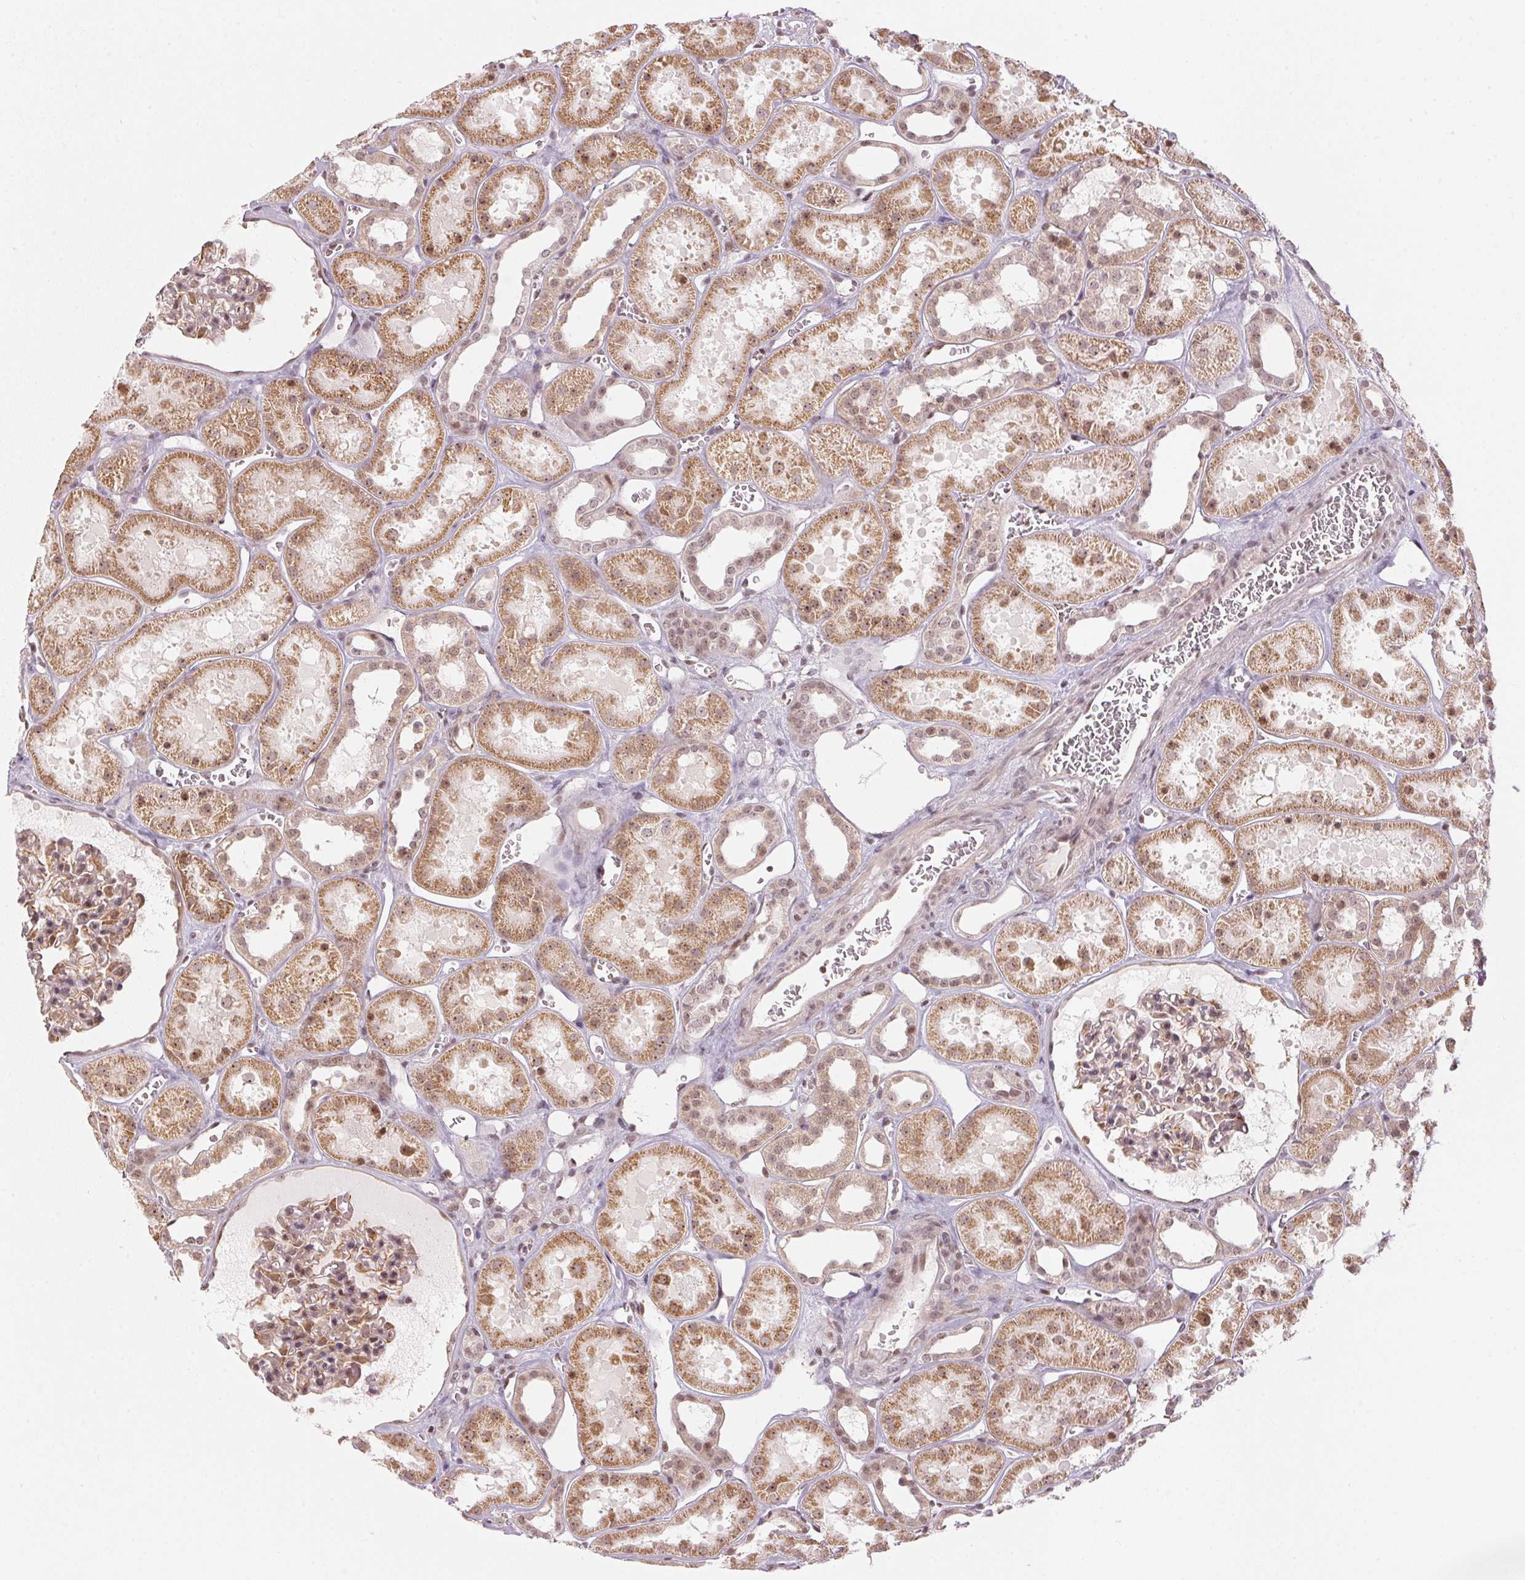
{"staining": {"intensity": "moderate", "quantity": "25%-75%", "location": "cytoplasmic/membranous,nuclear"}, "tissue": "kidney", "cell_type": "Cells in glomeruli", "image_type": "normal", "snomed": [{"axis": "morphology", "description": "Normal tissue, NOS"}, {"axis": "topography", "description": "Kidney"}], "caption": "The micrograph shows immunohistochemical staining of normal kidney. There is moderate cytoplasmic/membranous,nuclear positivity is present in approximately 25%-75% of cells in glomeruli. (DAB (3,3'-diaminobenzidine) IHC with brightfield microscopy, high magnification).", "gene": "KAT6A", "patient": {"sex": "female", "age": 41}}